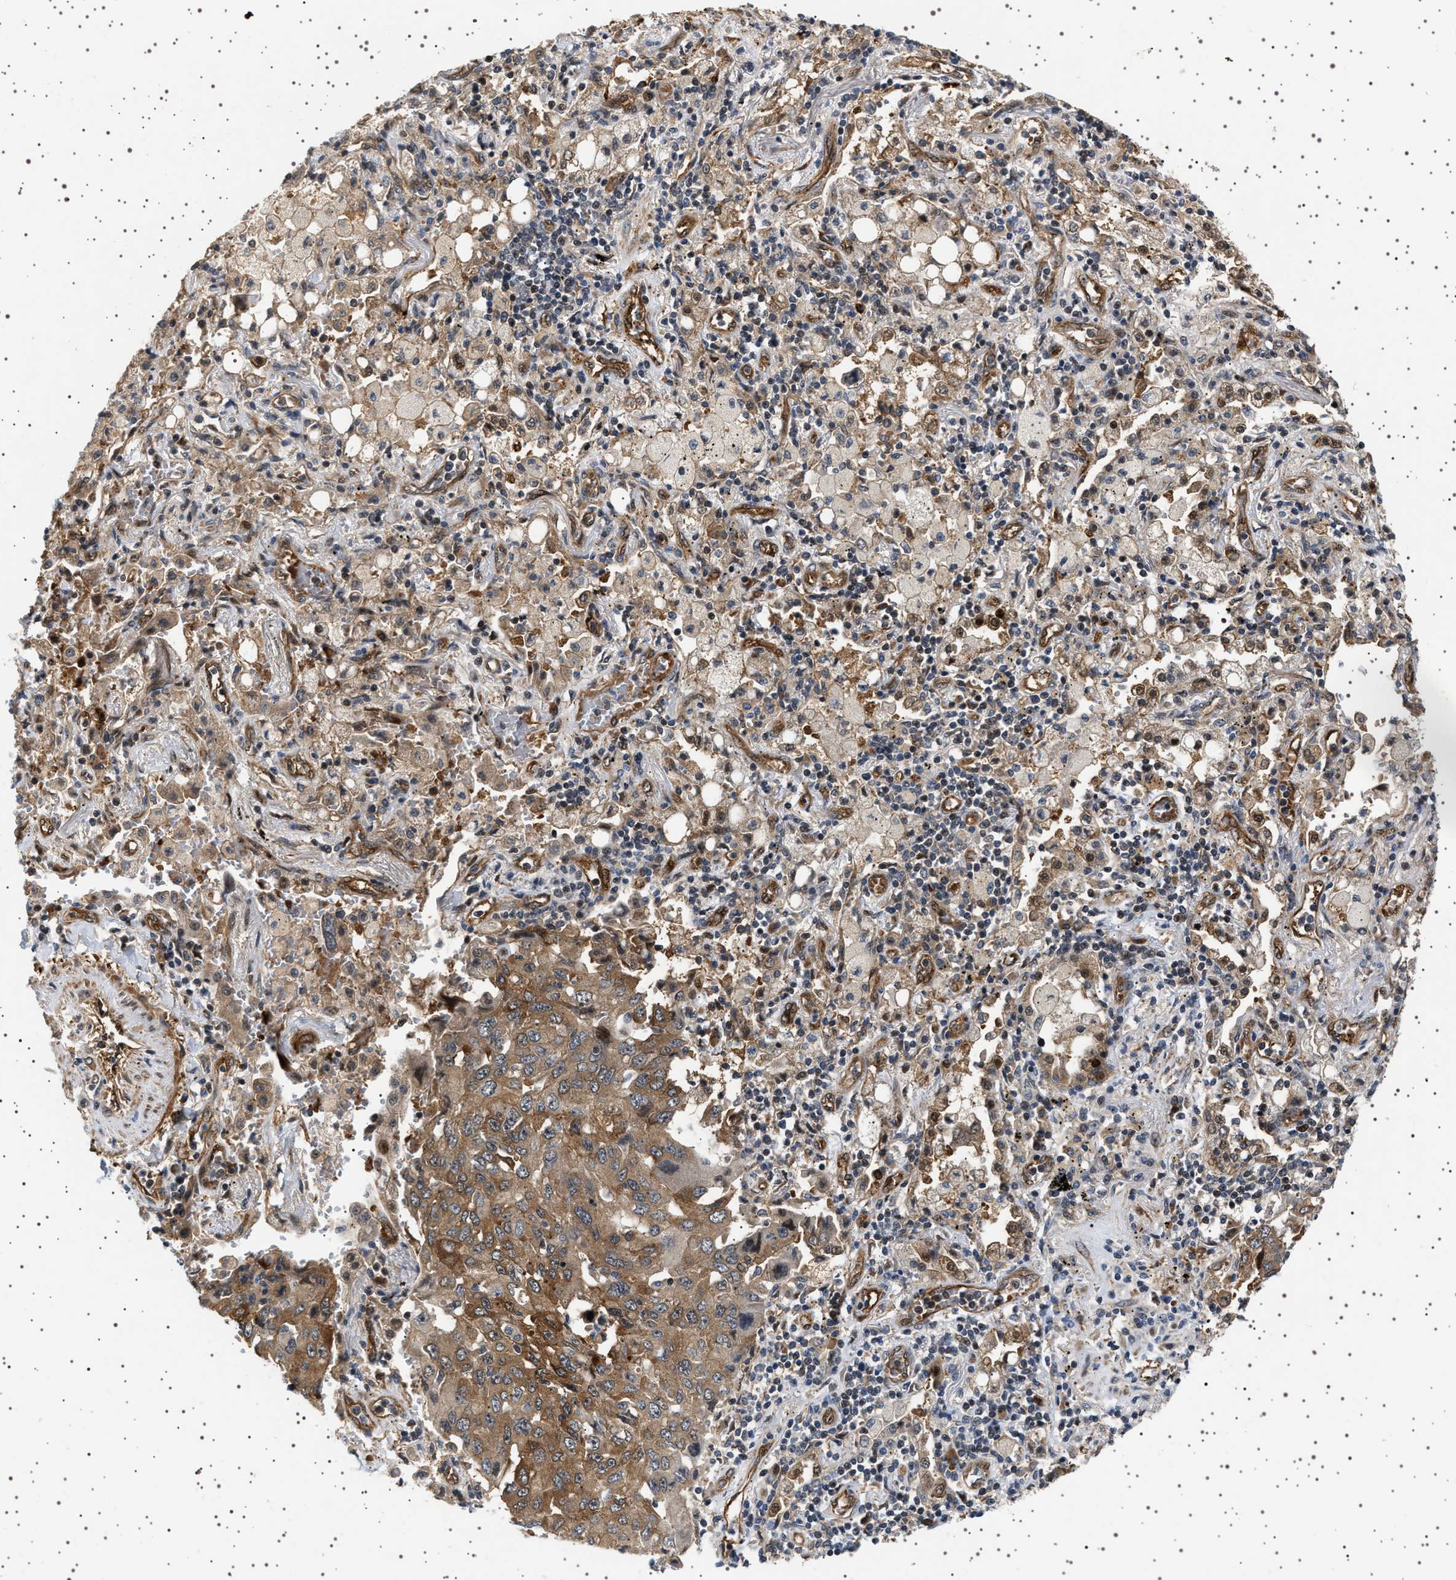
{"staining": {"intensity": "moderate", "quantity": ">75%", "location": "cytoplasmic/membranous"}, "tissue": "lung cancer", "cell_type": "Tumor cells", "image_type": "cancer", "snomed": [{"axis": "morphology", "description": "Adenocarcinoma, NOS"}, {"axis": "topography", "description": "Lung"}], "caption": "Protein expression analysis of human lung adenocarcinoma reveals moderate cytoplasmic/membranous staining in about >75% of tumor cells.", "gene": "BAG3", "patient": {"sex": "female", "age": 65}}